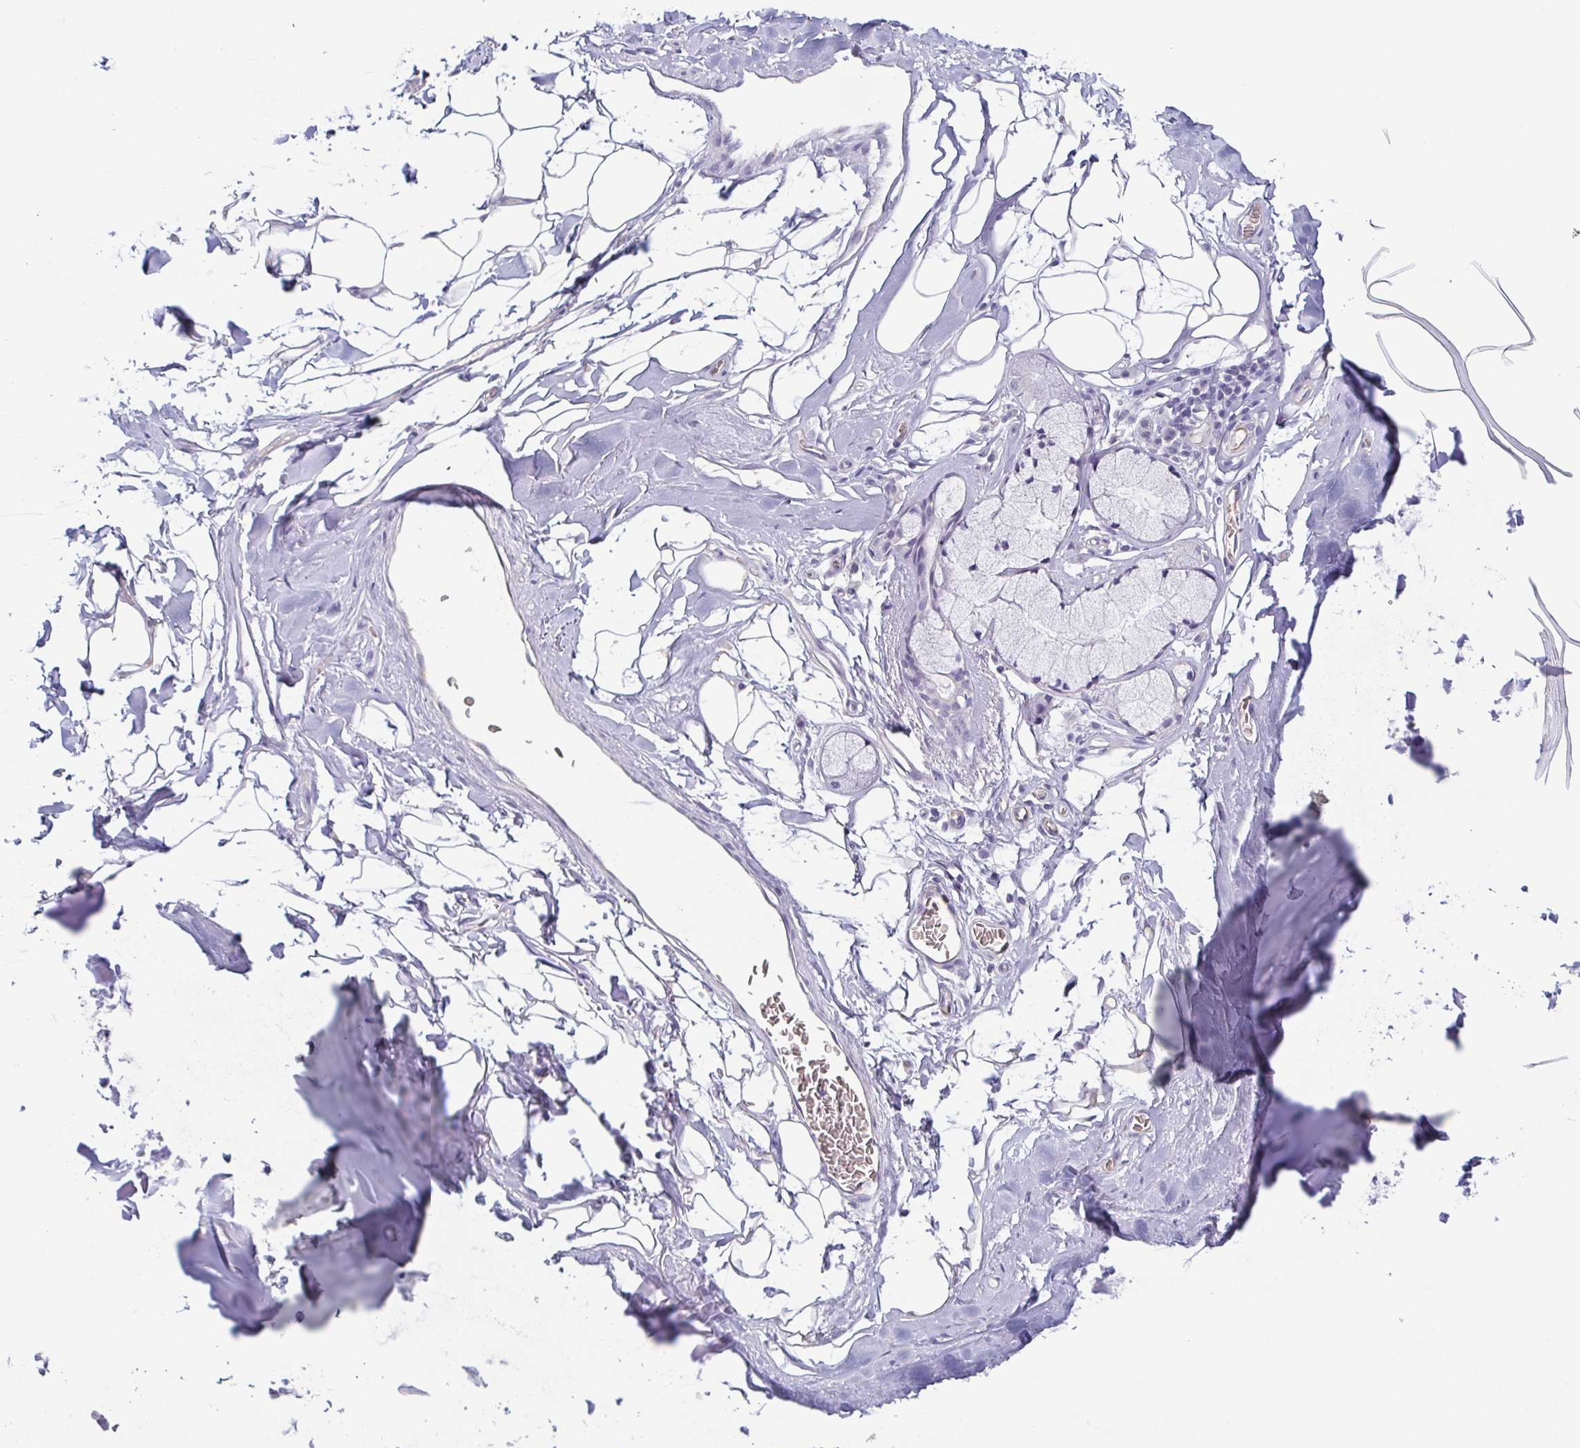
{"staining": {"intensity": "negative", "quantity": "none", "location": "none"}, "tissue": "adipose tissue", "cell_type": "Adipocytes", "image_type": "normal", "snomed": [{"axis": "morphology", "description": "Normal tissue, NOS"}, {"axis": "topography", "description": "Cartilage tissue"}, {"axis": "topography", "description": "Bronchus"}, {"axis": "topography", "description": "Peripheral nerve tissue"}], "caption": "Adipocytes show no significant protein expression in unremarkable adipose tissue.", "gene": "COL17A1", "patient": {"sex": "male", "age": 67}}